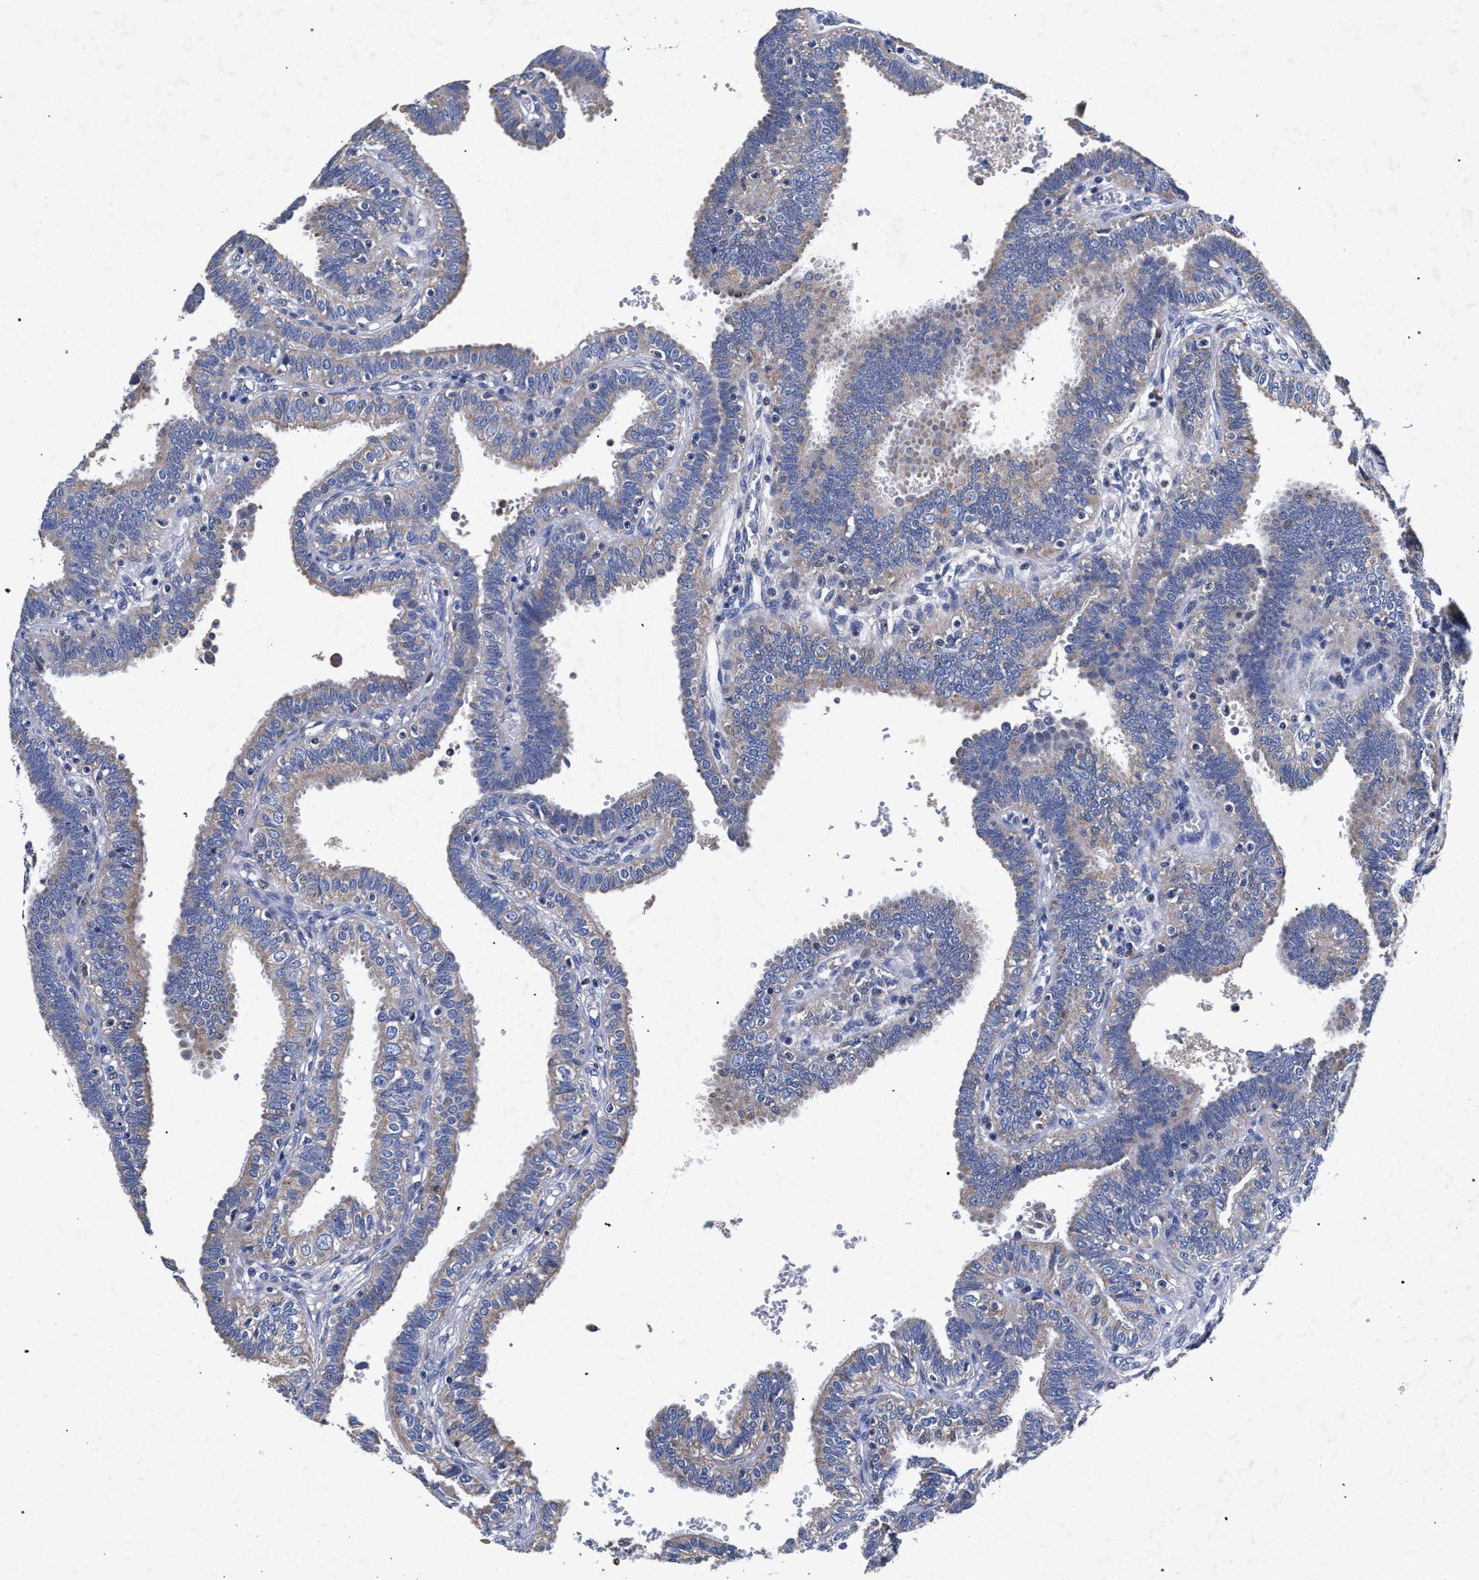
{"staining": {"intensity": "negative", "quantity": "none", "location": "none"}, "tissue": "fallopian tube", "cell_type": "Glandular cells", "image_type": "normal", "snomed": [{"axis": "morphology", "description": "Normal tissue, NOS"}, {"axis": "topography", "description": "Fallopian tube"}, {"axis": "topography", "description": "Placenta"}], "caption": "Immunohistochemical staining of benign fallopian tube displays no significant expression in glandular cells. (Brightfield microscopy of DAB (3,3'-diaminobenzidine) IHC at high magnification).", "gene": "HSD17B14", "patient": {"sex": "female", "age": 34}}